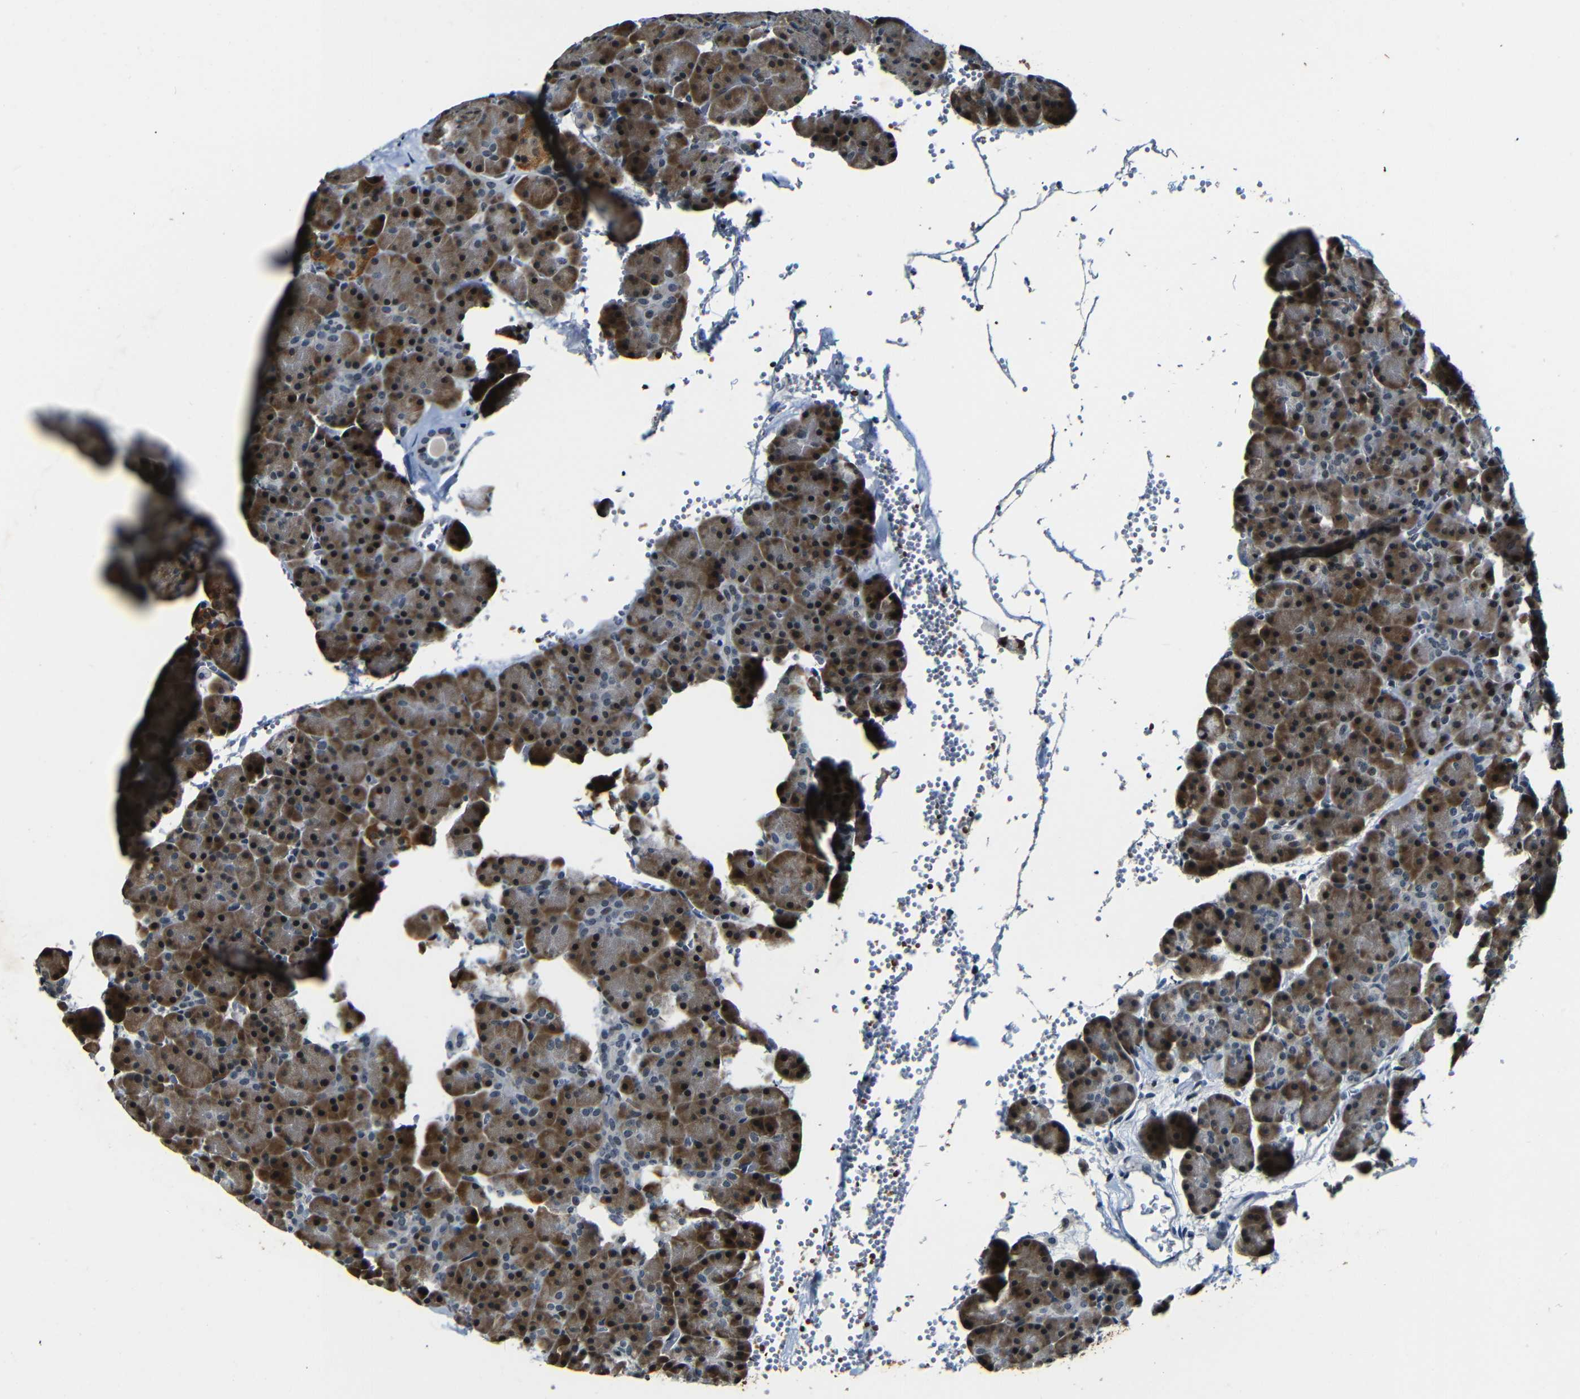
{"staining": {"intensity": "weak", "quantity": ">75%", "location": "cytoplasmic/membranous,nuclear"}, "tissue": "pancreas", "cell_type": "Exocrine glandular cells", "image_type": "normal", "snomed": [{"axis": "morphology", "description": "Normal tissue, NOS"}, {"axis": "topography", "description": "Pancreas"}], "caption": "Weak cytoplasmic/membranous,nuclear expression is seen in about >75% of exocrine glandular cells in unremarkable pancreas.", "gene": "FOXD4L1", "patient": {"sex": "female", "age": 35}}